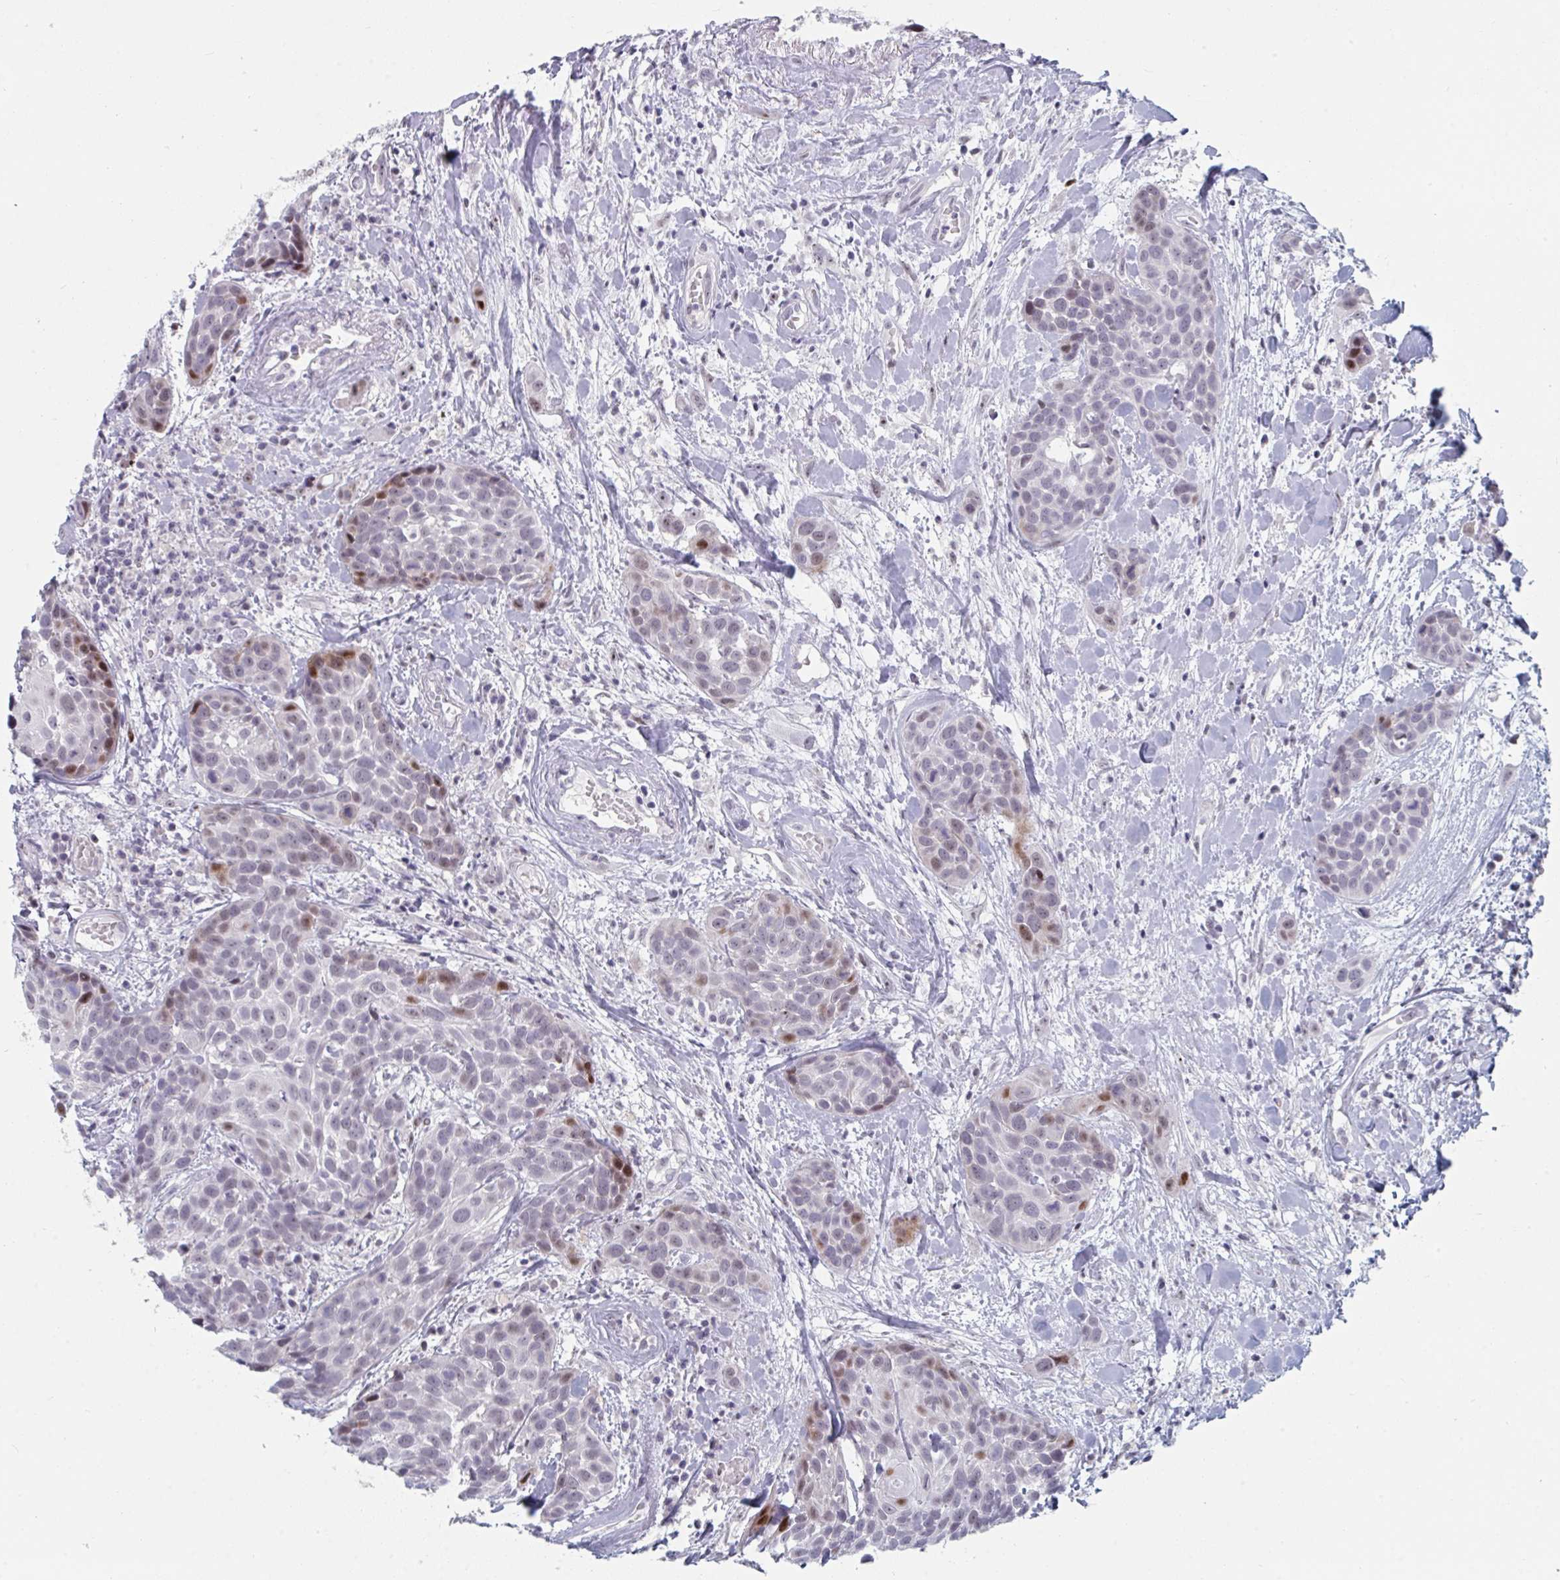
{"staining": {"intensity": "moderate", "quantity": "<25%", "location": "nuclear"}, "tissue": "head and neck cancer", "cell_type": "Tumor cells", "image_type": "cancer", "snomed": [{"axis": "morphology", "description": "Squamous cell carcinoma, NOS"}, {"axis": "topography", "description": "Head-Neck"}], "caption": "This micrograph reveals head and neck cancer (squamous cell carcinoma) stained with IHC to label a protein in brown. The nuclear of tumor cells show moderate positivity for the protein. Nuclei are counter-stained blue.", "gene": "NR1H2", "patient": {"sex": "female", "age": 50}}